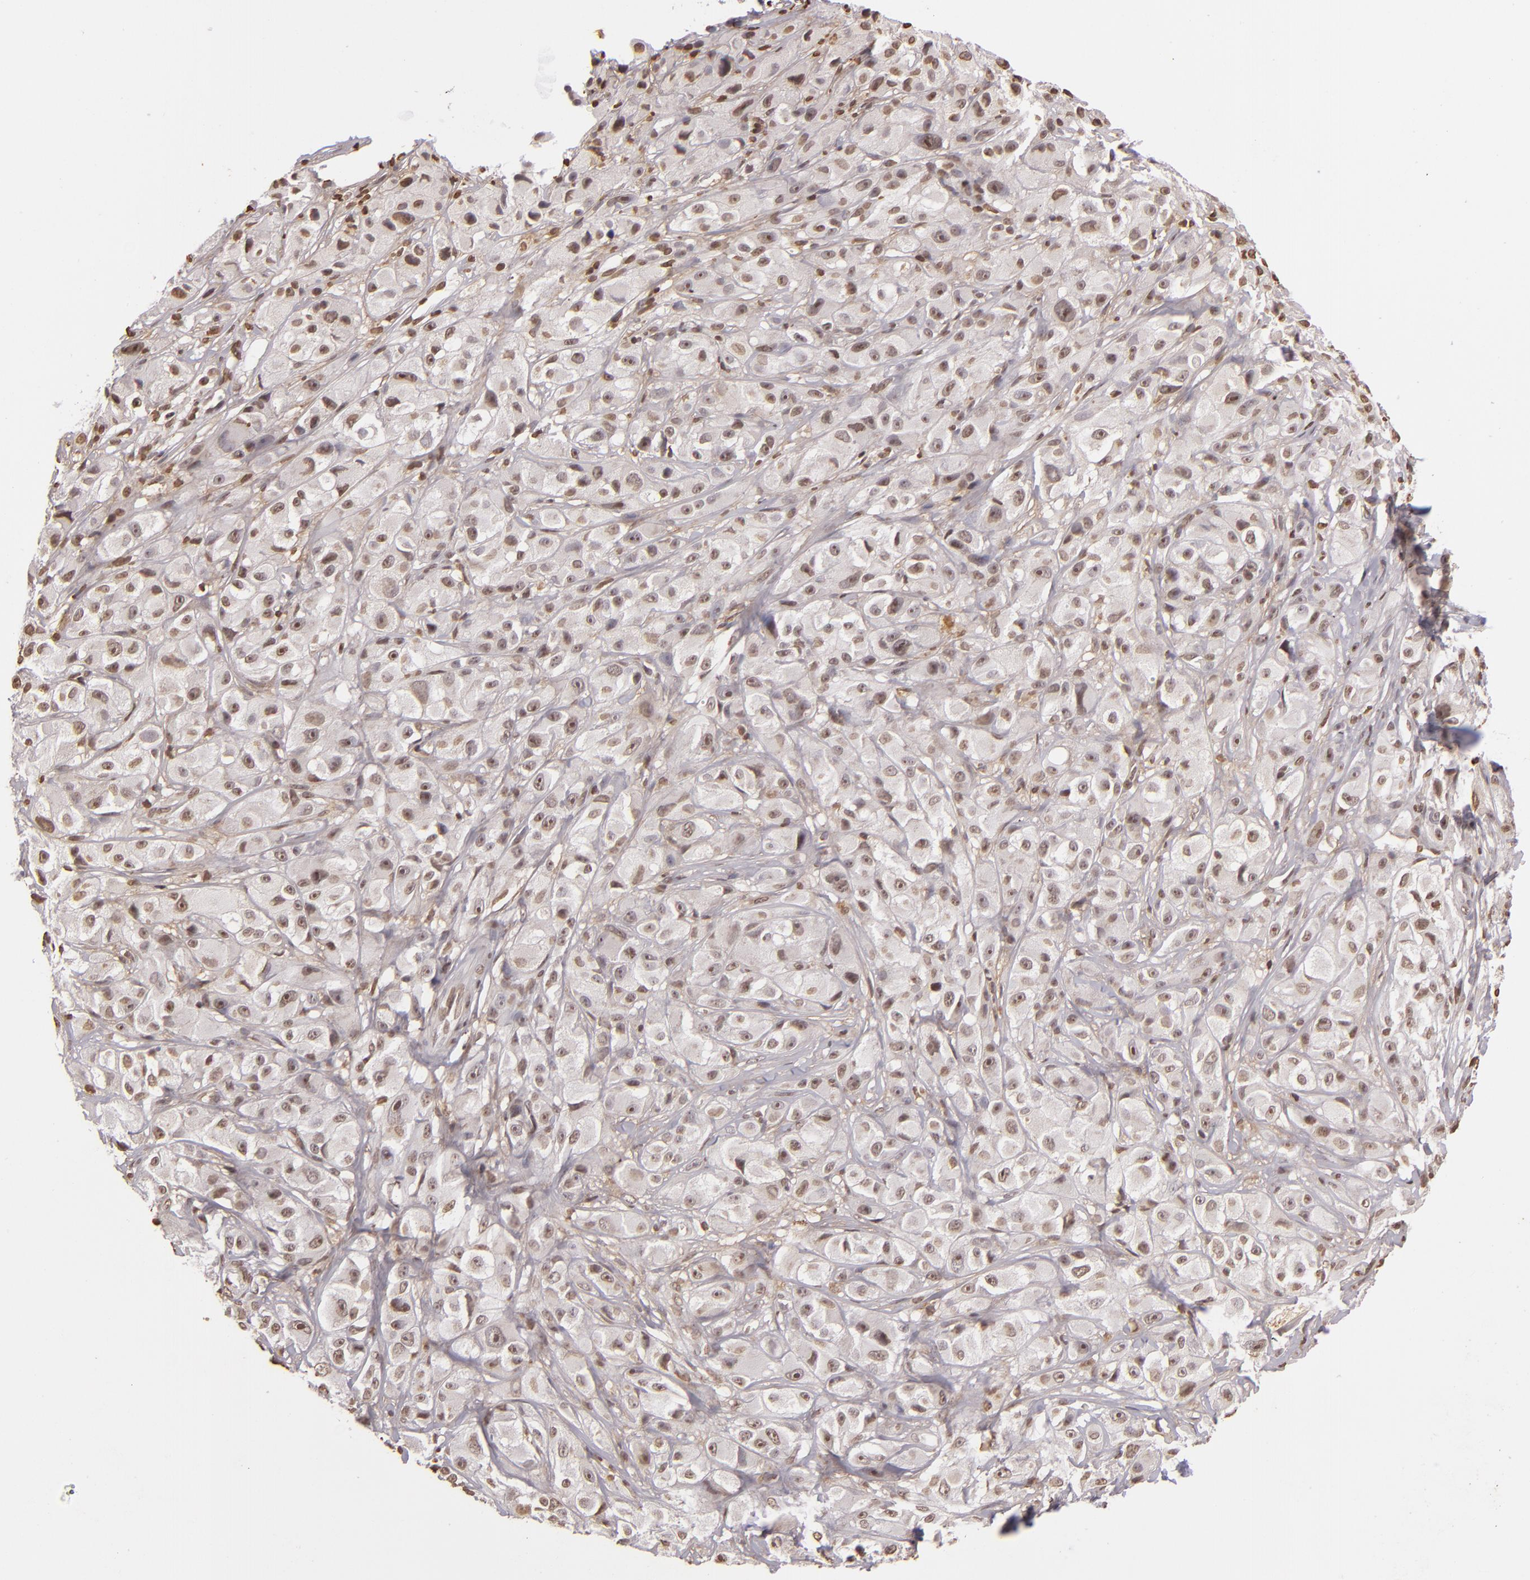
{"staining": {"intensity": "negative", "quantity": "none", "location": "none"}, "tissue": "melanoma", "cell_type": "Tumor cells", "image_type": "cancer", "snomed": [{"axis": "morphology", "description": "Malignant melanoma, NOS"}, {"axis": "topography", "description": "Skin"}], "caption": "Malignant melanoma stained for a protein using immunohistochemistry (IHC) demonstrates no expression tumor cells.", "gene": "THRB", "patient": {"sex": "male", "age": 56}}